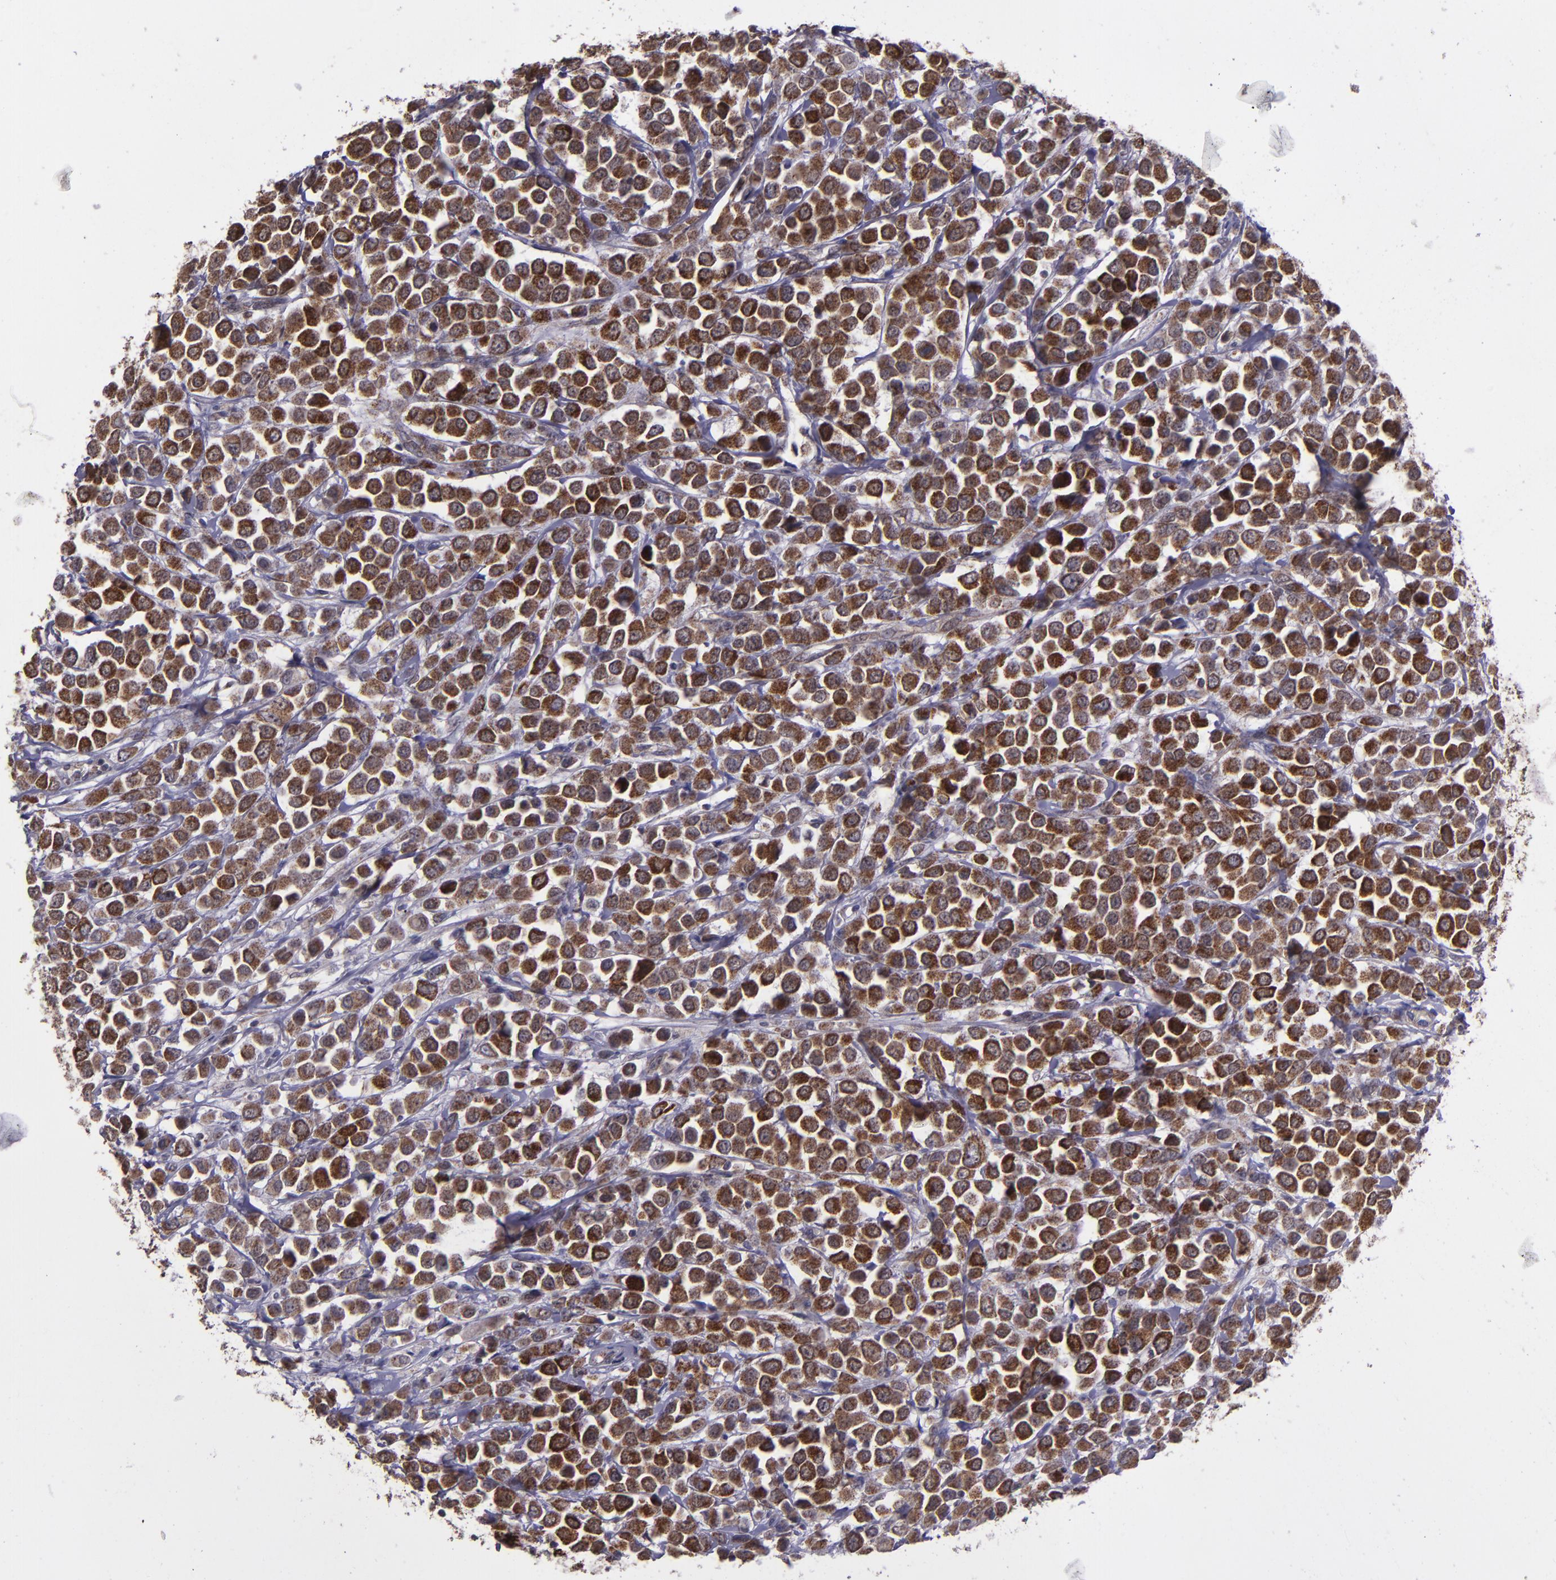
{"staining": {"intensity": "moderate", "quantity": ">75%", "location": "cytoplasmic/membranous"}, "tissue": "breast cancer", "cell_type": "Tumor cells", "image_type": "cancer", "snomed": [{"axis": "morphology", "description": "Duct carcinoma"}, {"axis": "topography", "description": "Breast"}], "caption": "Brown immunohistochemical staining in breast cancer shows moderate cytoplasmic/membranous positivity in approximately >75% of tumor cells.", "gene": "LONP1", "patient": {"sex": "female", "age": 61}}